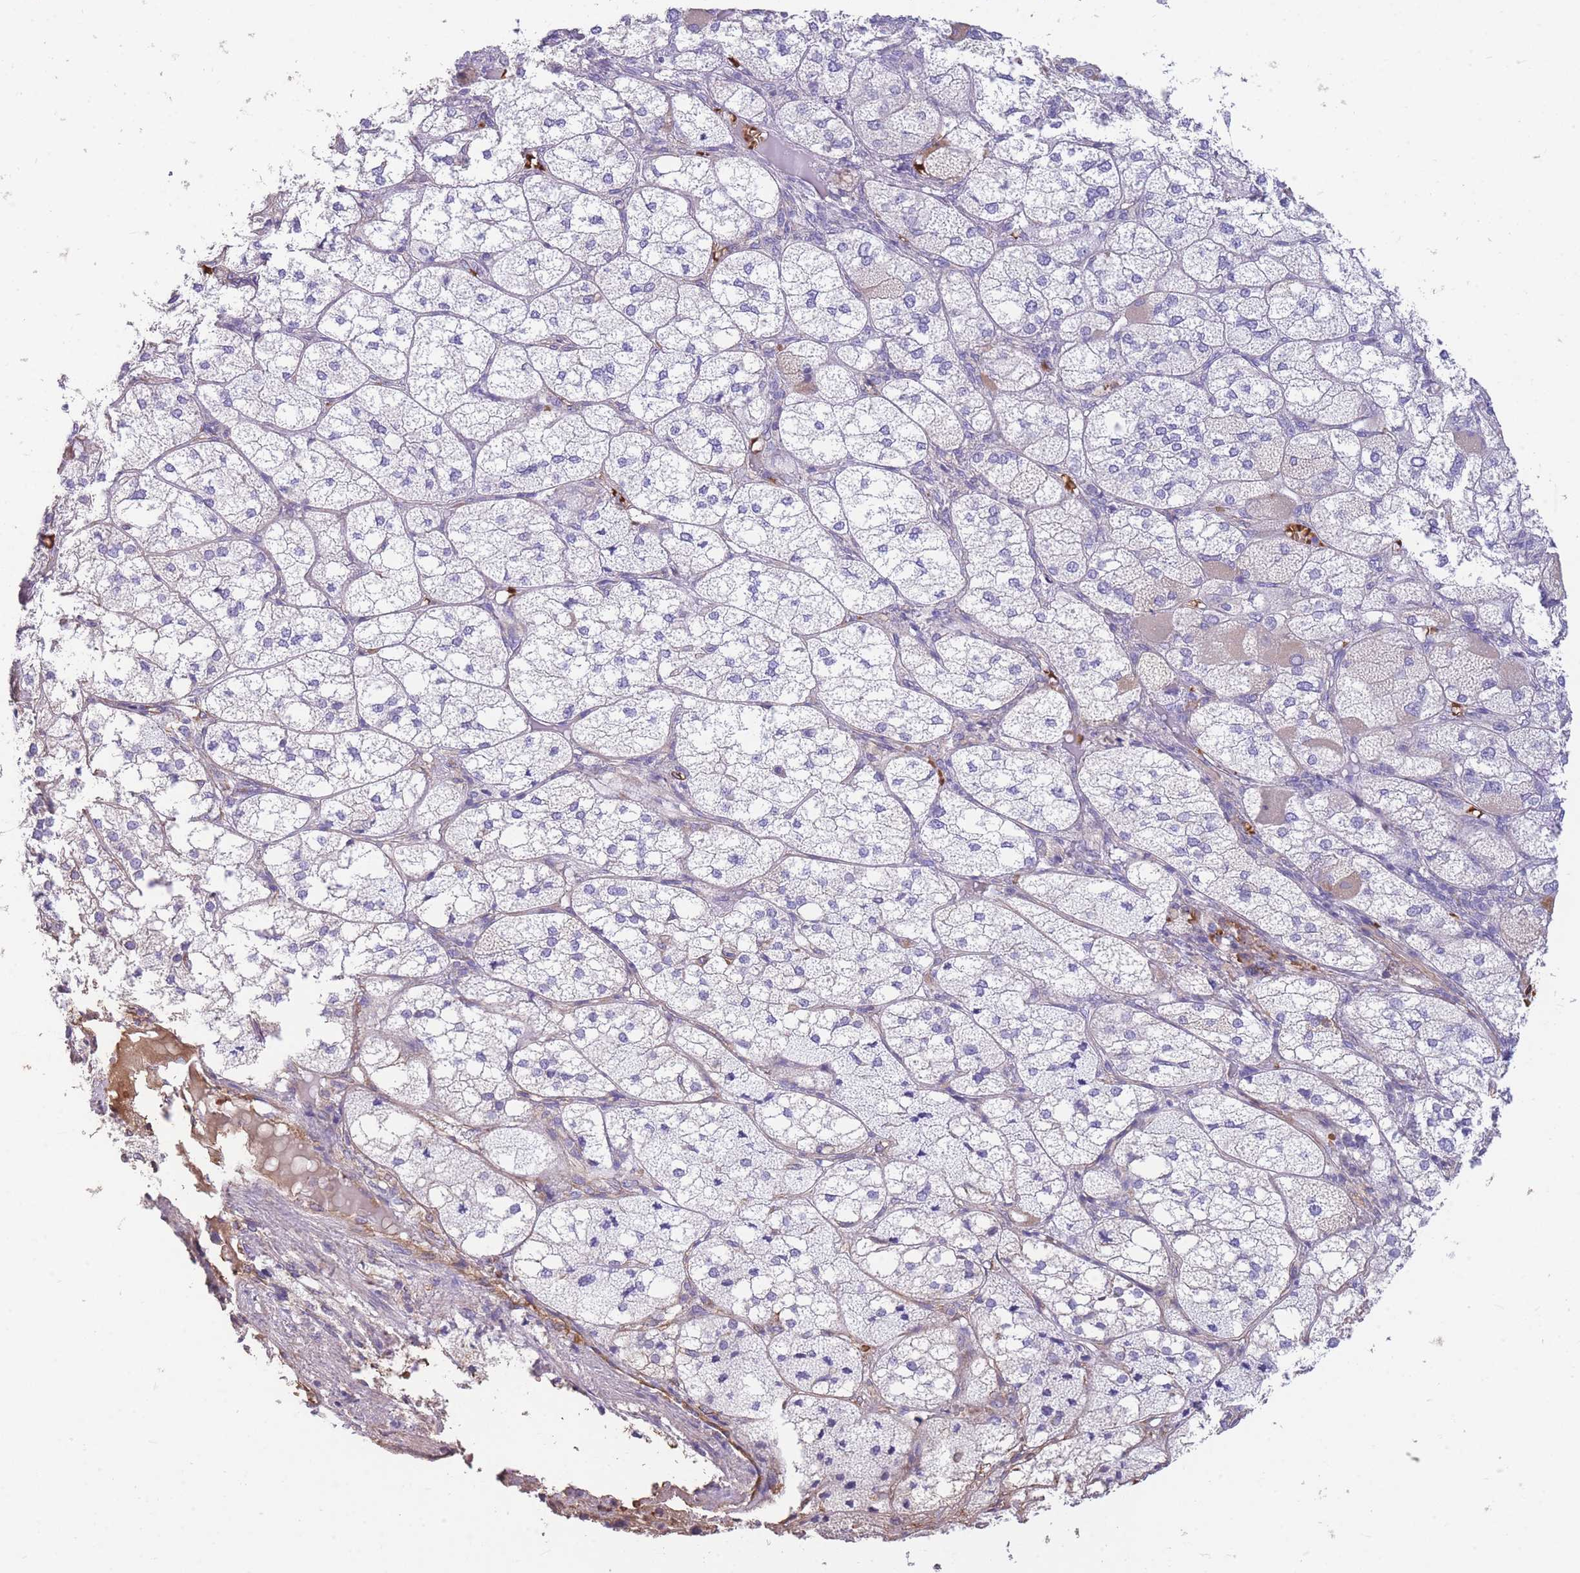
{"staining": {"intensity": "weak", "quantity": "<25%", "location": "cytoplasmic/membranous"}, "tissue": "adrenal gland", "cell_type": "Glandular cells", "image_type": "normal", "snomed": [{"axis": "morphology", "description": "Normal tissue, NOS"}, {"axis": "topography", "description": "Adrenal gland"}], "caption": "Glandular cells show no significant expression in unremarkable adrenal gland. The staining was performed using DAB (3,3'-diaminobenzidine) to visualize the protein expression in brown, while the nuclei were stained in blue with hematoxylin (Magnification: 20x).", "gene": "ANKRD53", "patient": {"sex": "female", "age": 61}}